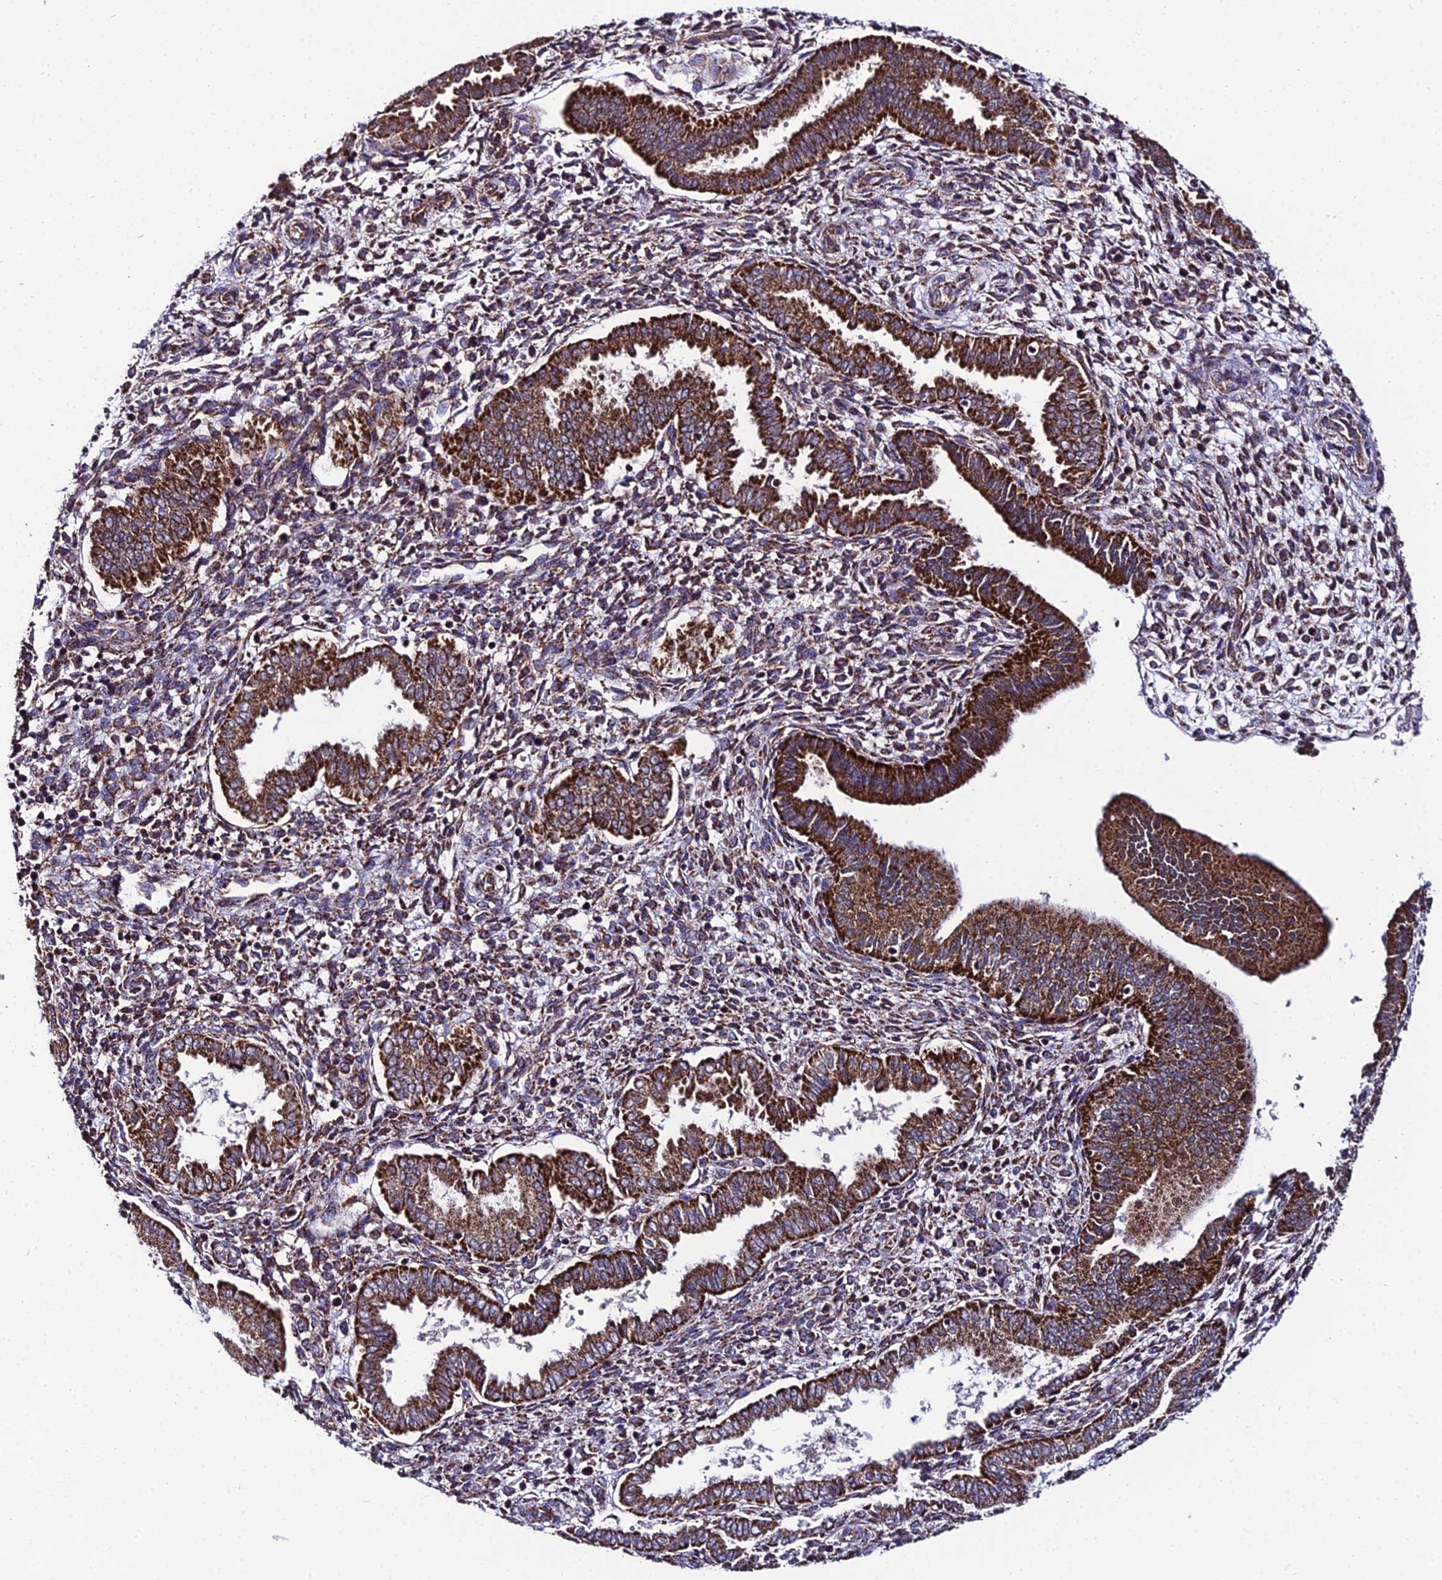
{"staining": {"intensity": "moderate", "quantity": "25%-75%", "location": "cytoplasmic/membranous"}, "tissue": "endometrium", "cell_type": "Cells in endometrial stroma", "image_type": "normal", "snomed": [{"axis": "morphology", "description": "Normal tissue, NOS"}, {"axis": "topography", "description": "Endometrium"}], "caption": "Immunohistochemical staining of benign human endometrium displays moderate cytoplasmic/membranous protein staining in about 25%-75% of cells in endometrial stroma.", "gene": "PSMD2", "patient": {"sex": "female", "age": 24}}